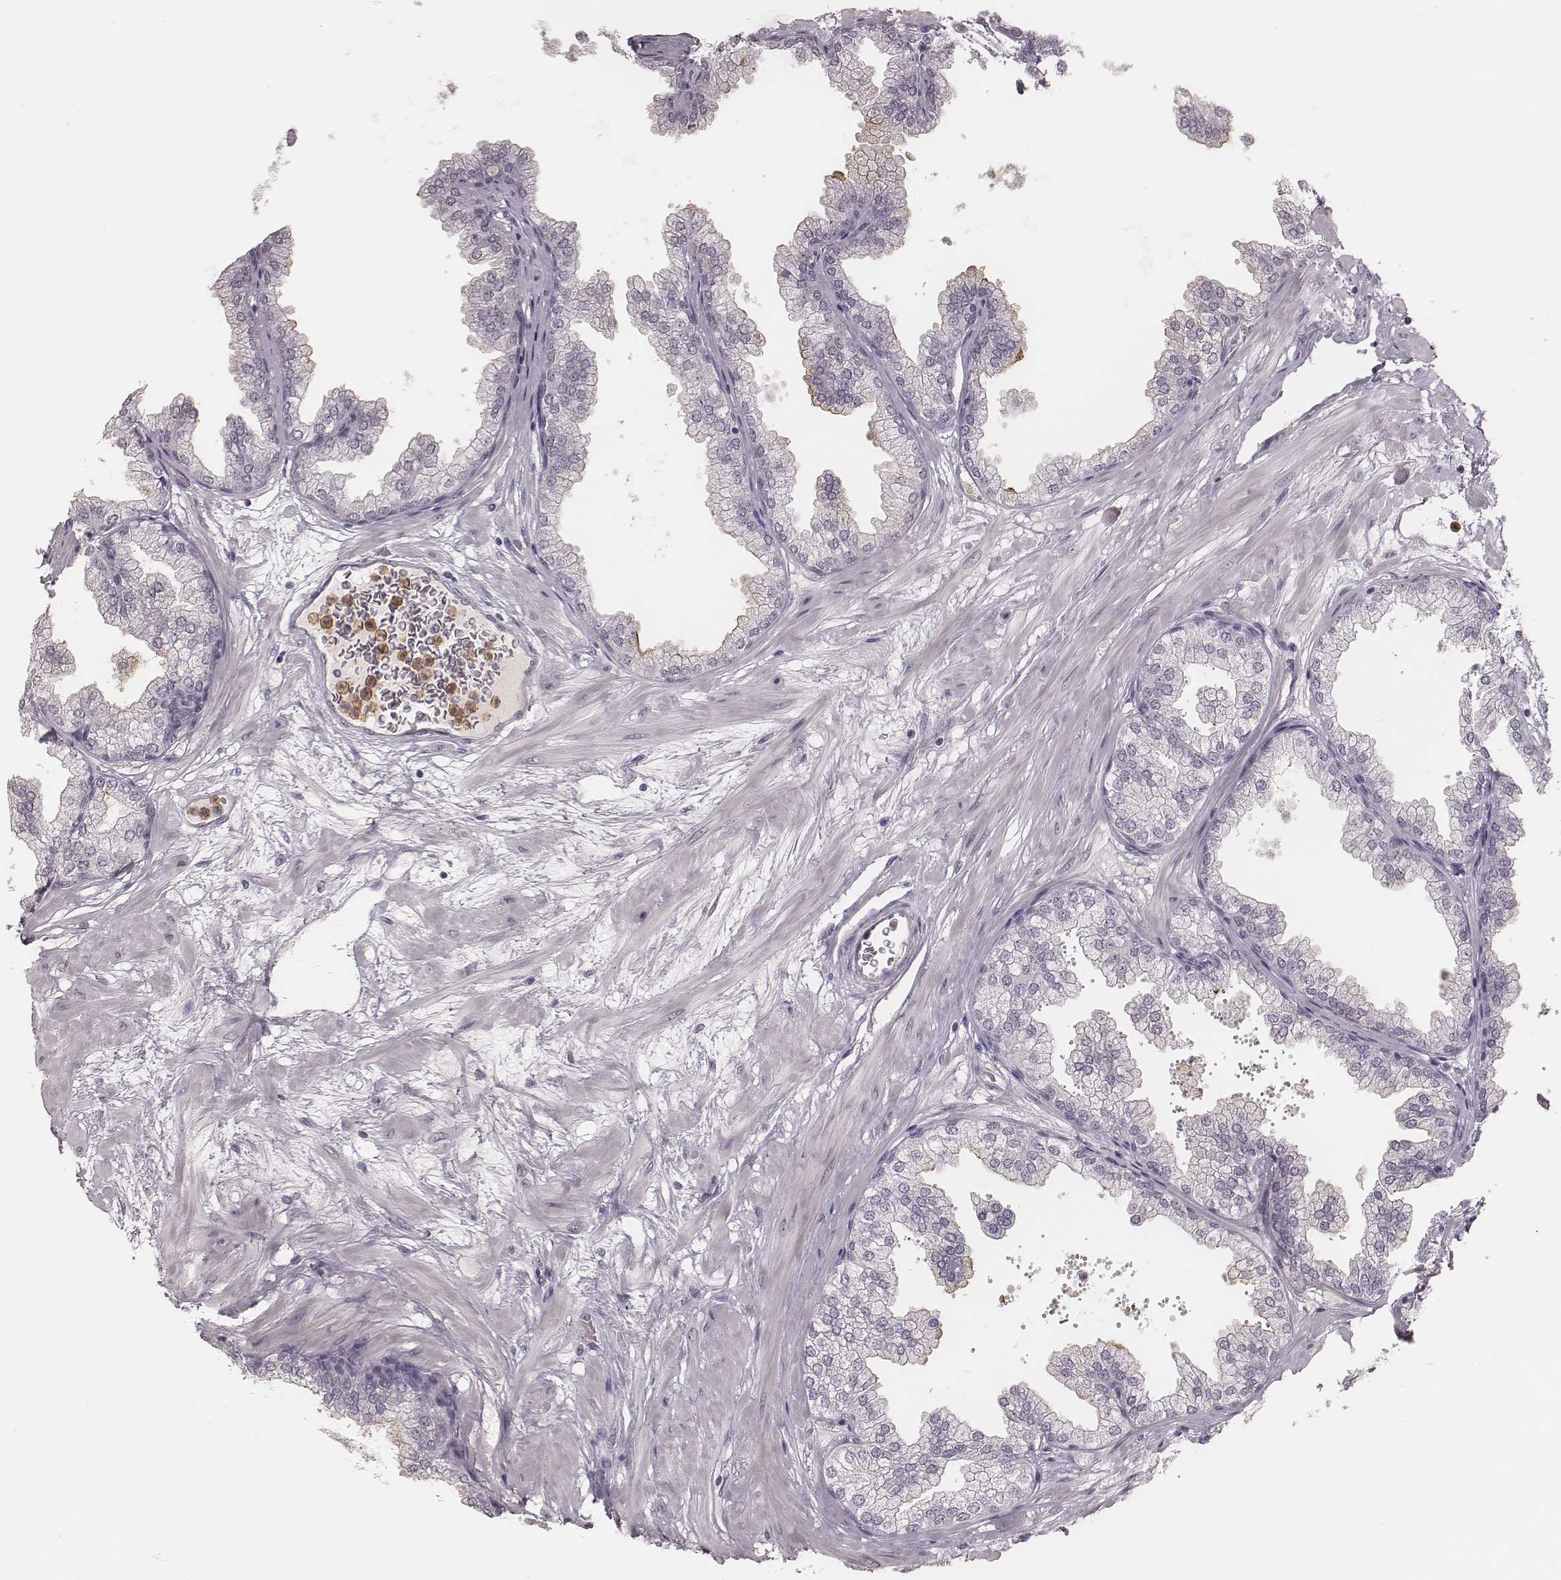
{"staining": {"intensity": "negative", "quantity": "none", "location": "none"}, "tissue": "prostate", "cell_type": "Glandular cells", "image_type": "normal", "snomed": [{"axis": "morphology", "description": "Normal tissue, NOS"}, {"axis": "topography", "description": "Prostate"}], "caption": "An image of human prostate is negative for staining in glandular cells. The staining is performed using DAB (3,3'-diaminobenzidine) brown chromogen with nuclei counter-stained in using hematoxylin.", "gene": "KITLG", "patient": {"sex": "male", "age": 37}}